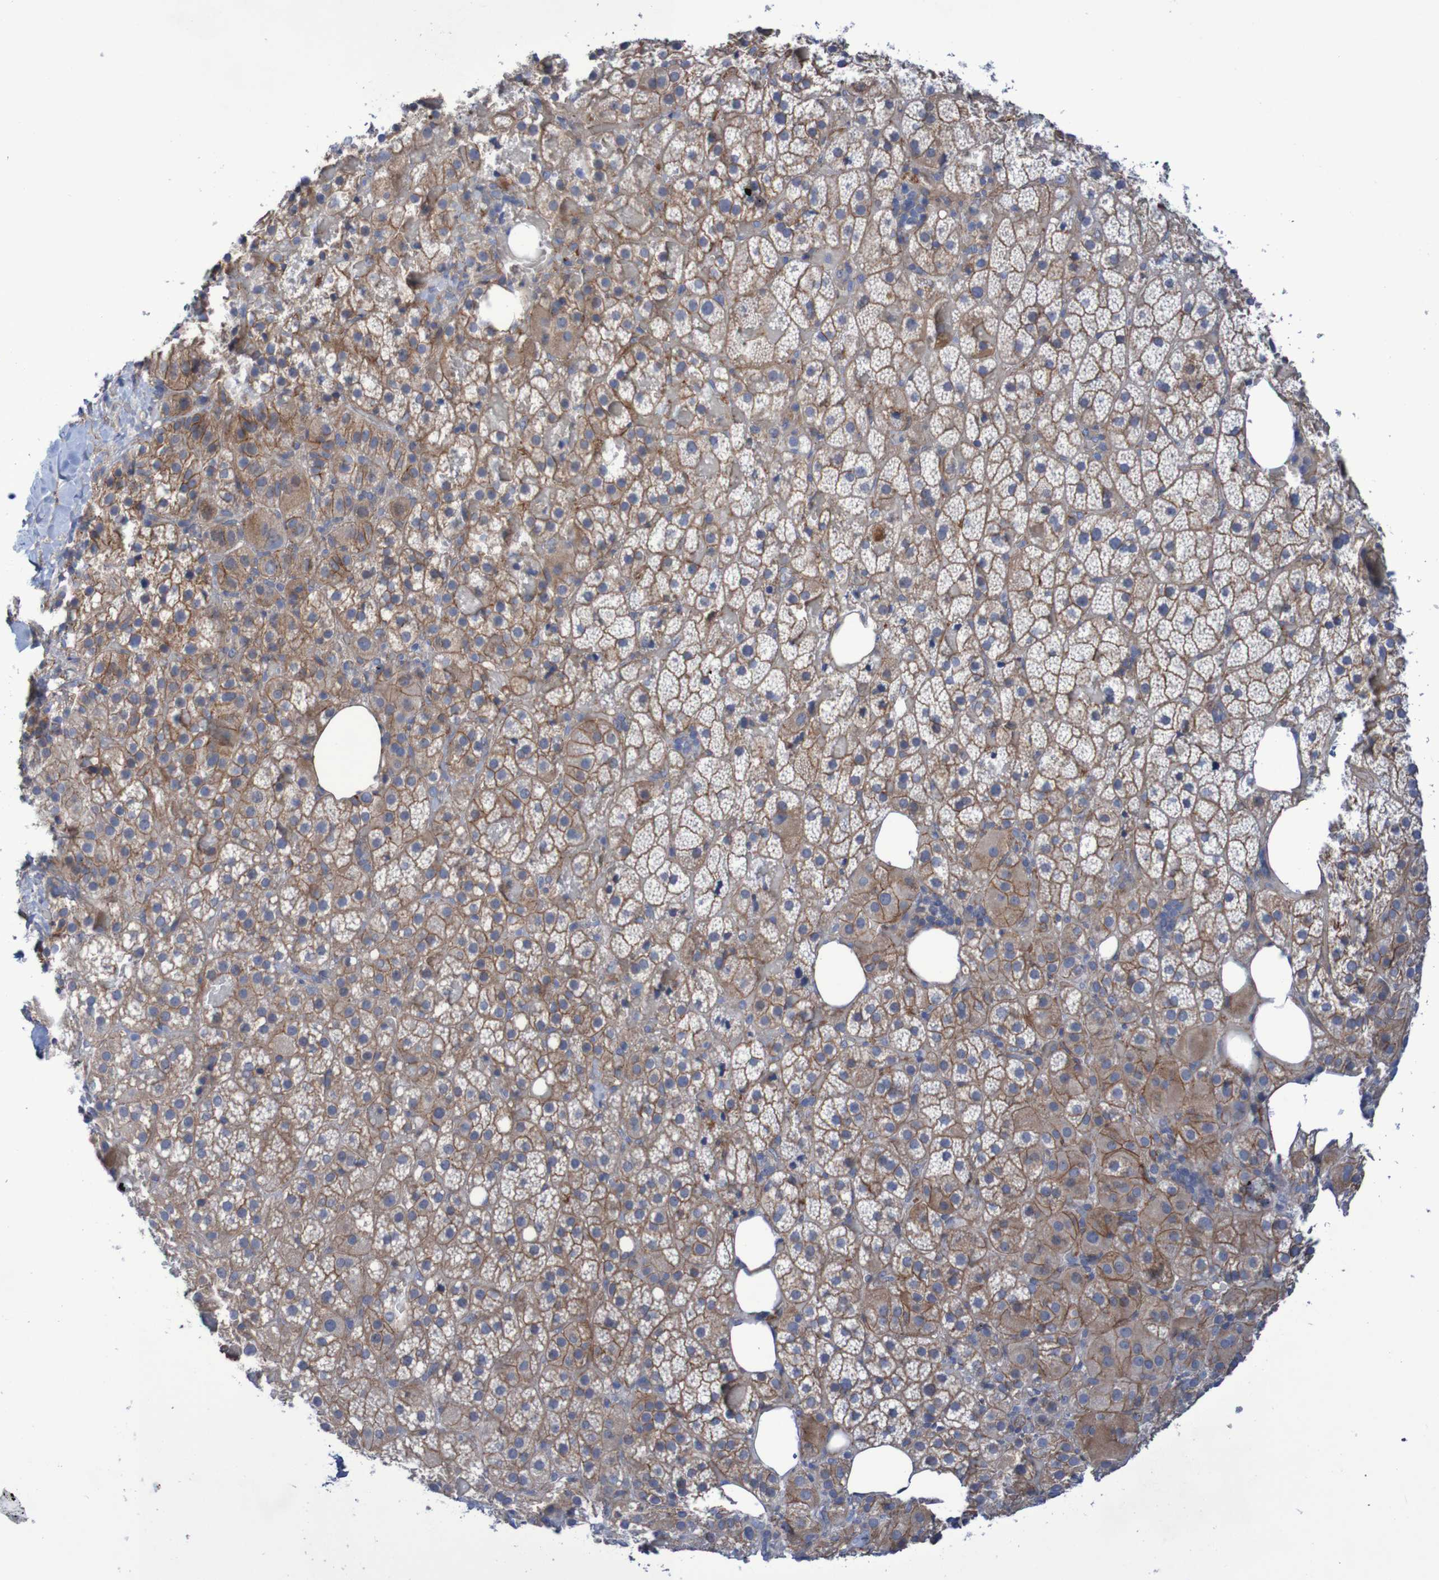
{"staining": {"intensity": "moderate", "quantity": ">75%", "location": "cytoplasmic/membranous"}, "tissue": "adrenal gland", "cell_type": "Glandular cells", "image_type": "normal", "snomed": [{"axis": "morphology", "description": "Normal tissue, NOS"}, {"axis": "topography", "description": "Adrenal gland"}], "caption": "Protein staining of normal adrenal gland demonstrates moderate cytoplasmic/membranous positivity in approximately >75% of glandular cells. The staining is performed using DAB (3,3'-diaminobenzidine) brown chromogen to label protein expression. The nuclei are counter-stained blue using hematoxylin.", "gene": "NECTIN2", "patient": {"sex": "female", "age": 59}}